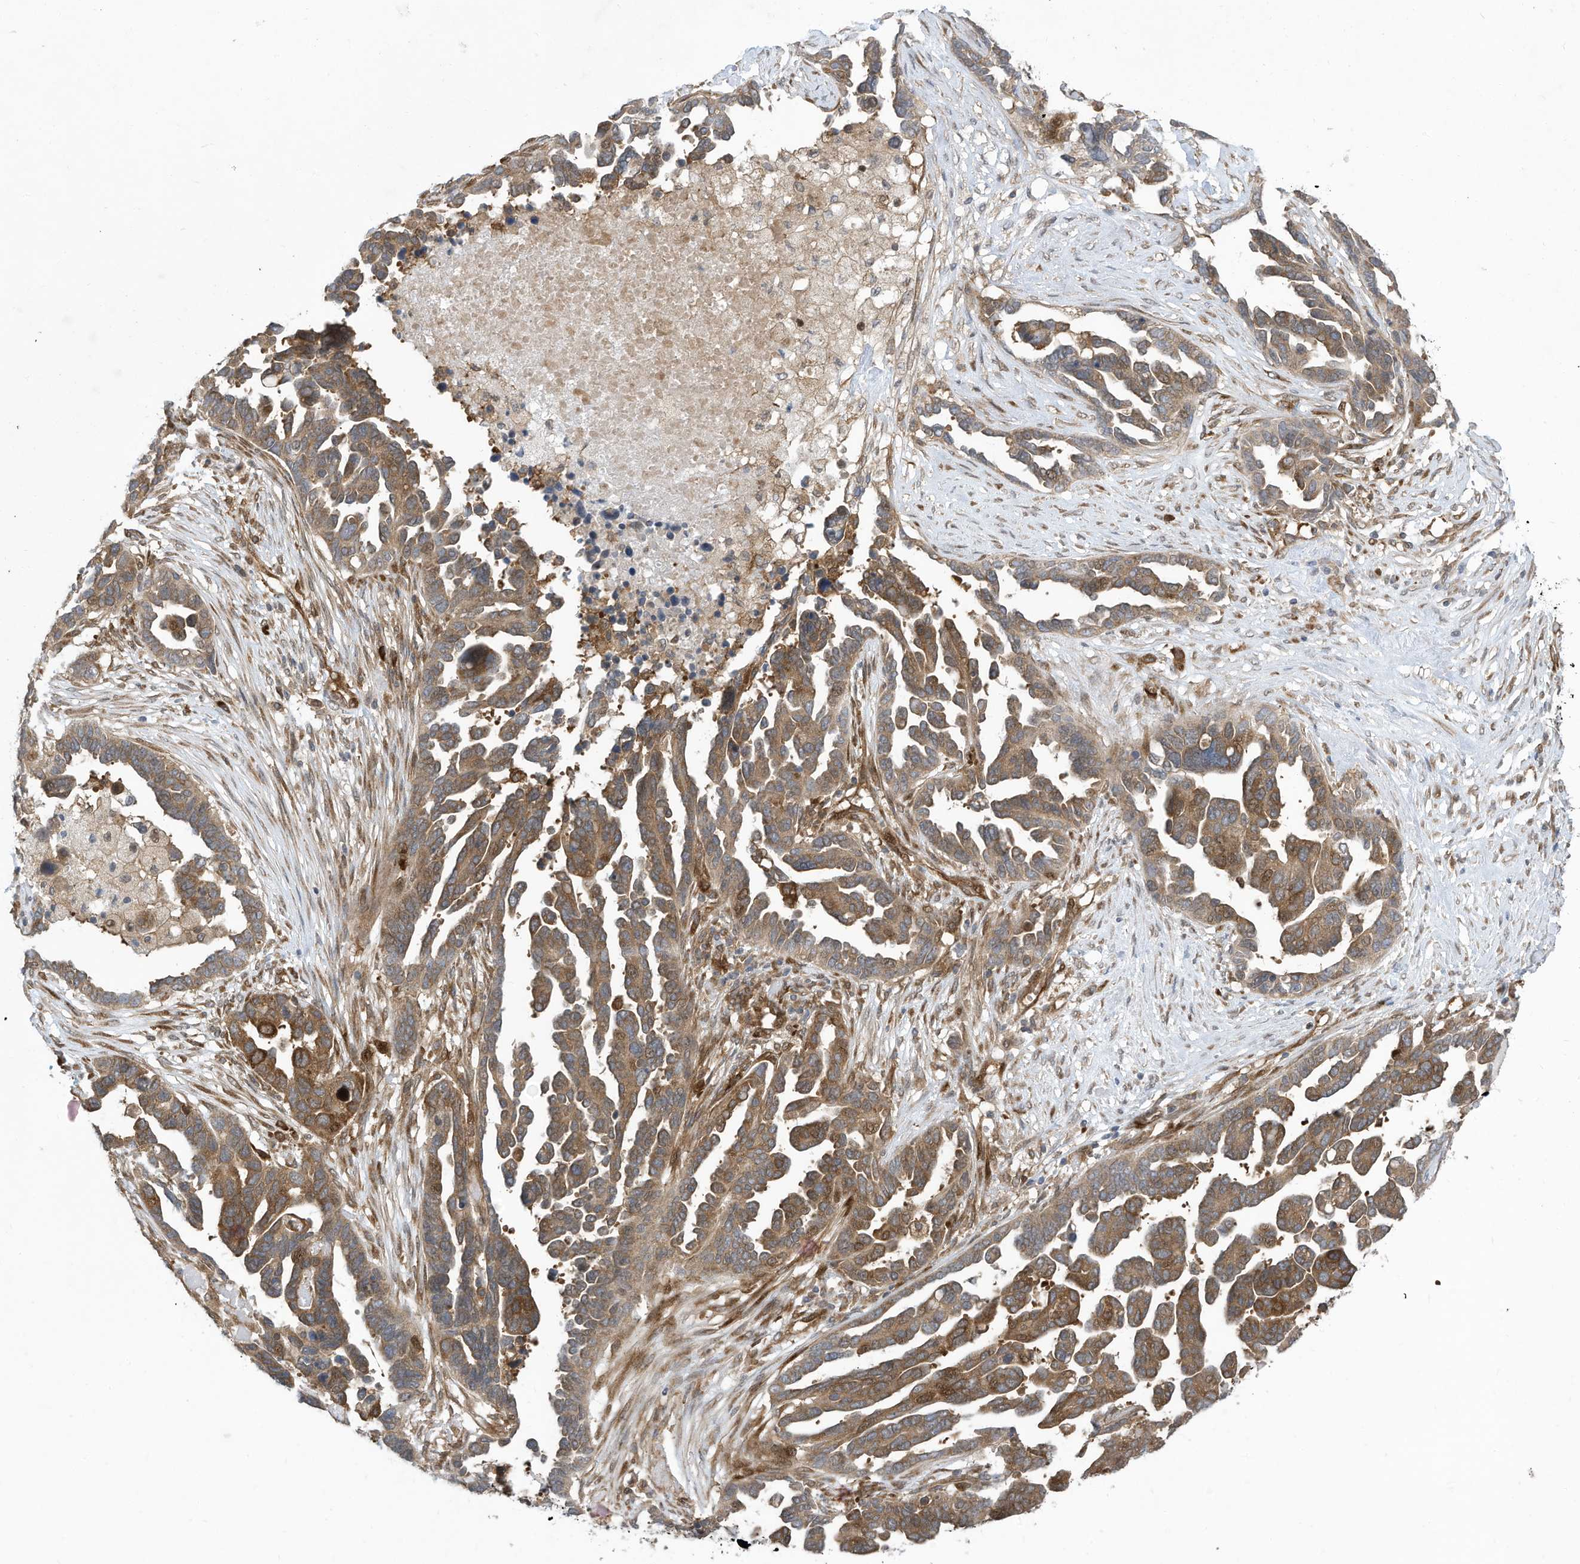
{"staining": {"intensity": "moderate", "quantity": ">75%", "location": "cytoplasmic/membranous"}, "tissue": "ovarian cancer", "cell_type": "Tumor cells", "image_type": "cancer", "snomed": [{"axis": "morphology", "description": "Cystadenocarcinoma, serous, NOS"}, {"axis": "topography", "description": "Ovary"}], "caption": "Immunohistochemistry image of ovarian serous cystadenocarcinoma stained for a protein (brown), which displays medium levels of moderate cytoplasmic/membranous expression in about >75% of tumor cells.", "gene": "USE1", "patient": {"sex": "female", "age": 54}}